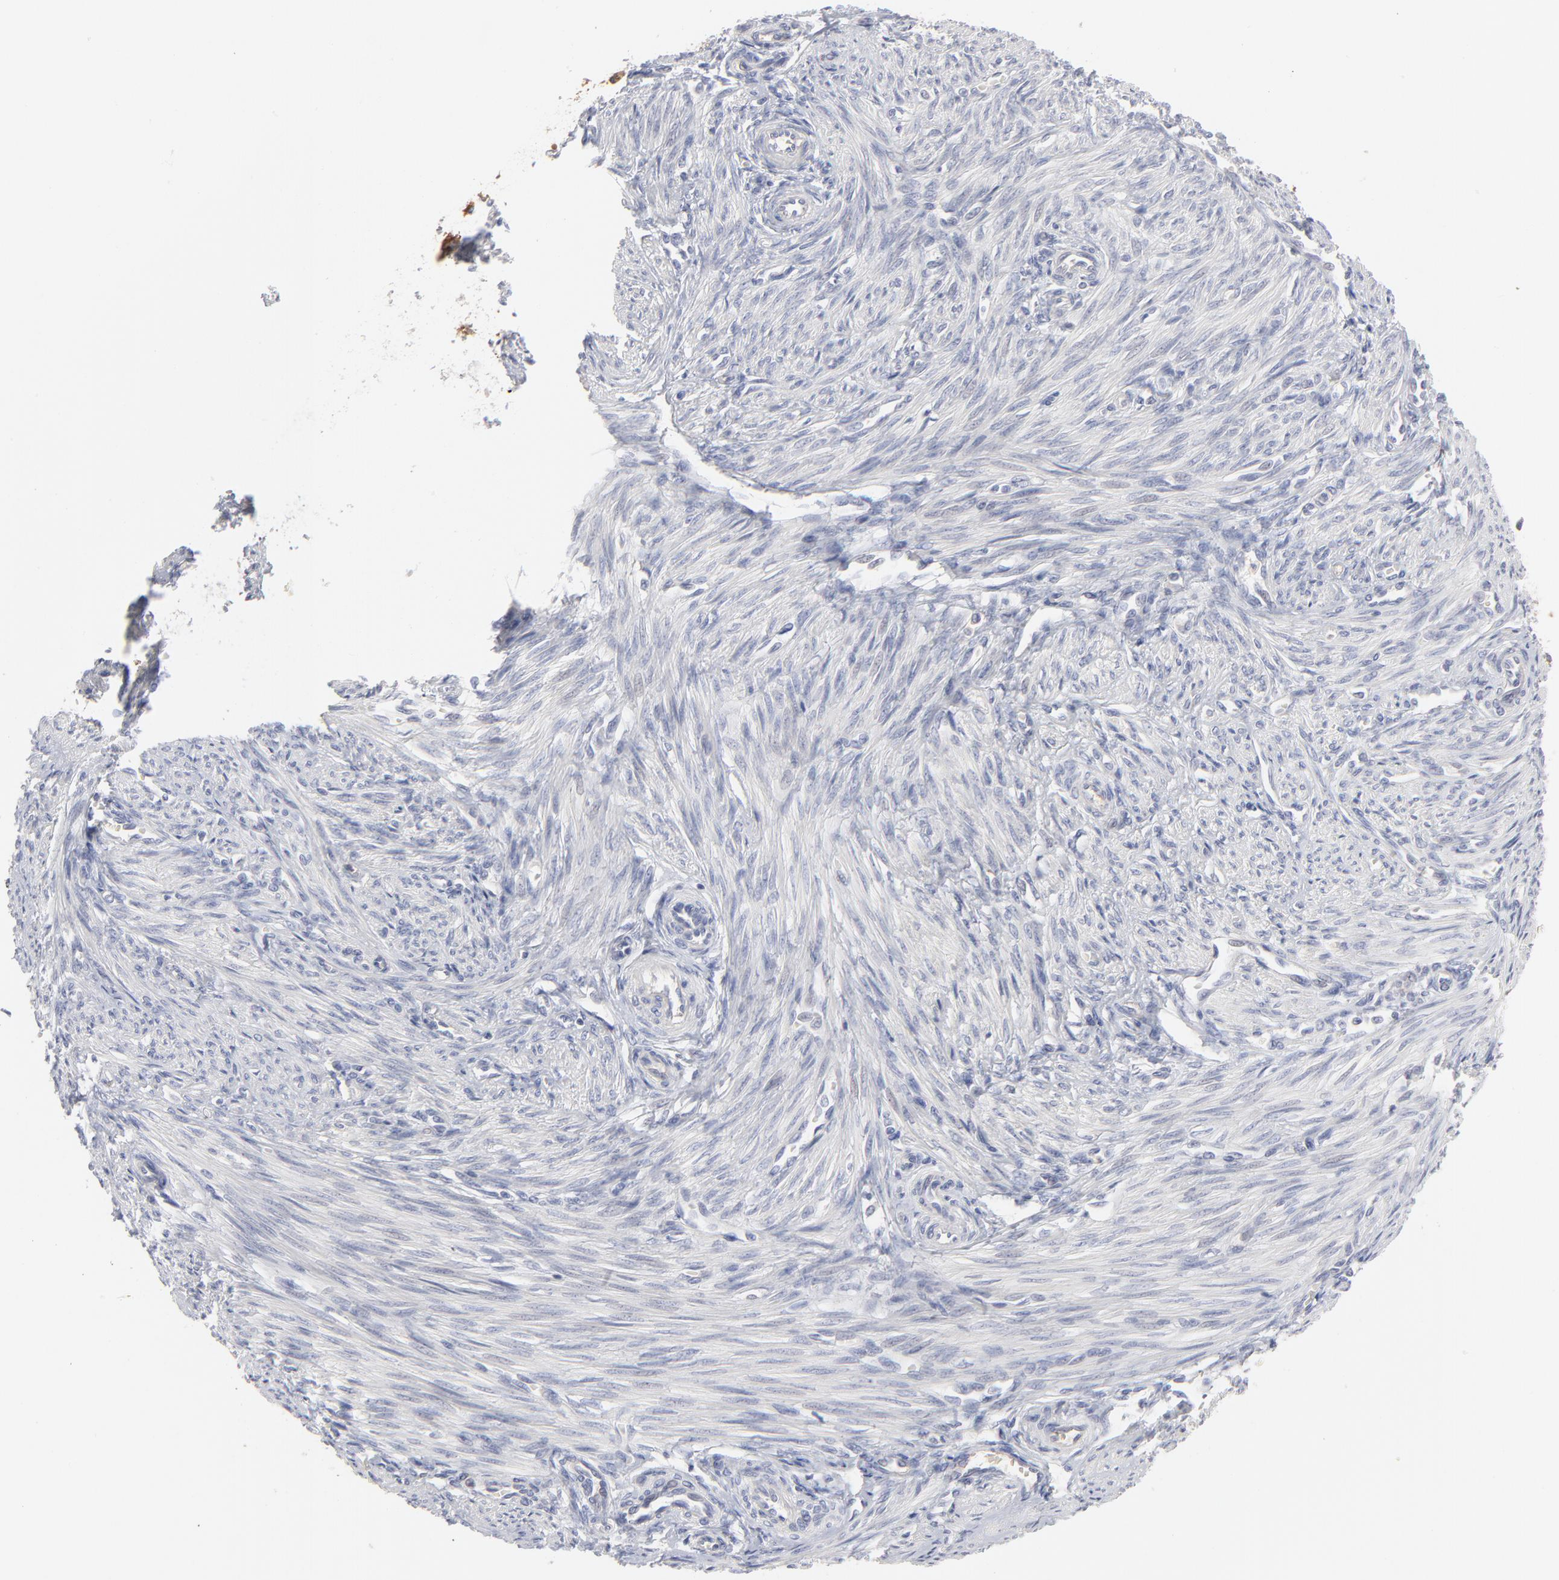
{"staining": {"intensity": "moderate", "quantity": "25%-75%", "location": "cytoplasmic/membranous"}, "tissue": "endometrium", "cell_type": "Cells in endometrial stroma", "image_type": "normal", "snomed": [{"axis": "morphology", "description": "Normal tissue, NOS"}, {"axis": "topography", "description": "Endometrium"}], "caption": "About 25%-75% of cells in endometrial stroma in normal human endometrium show moderate cytoplasmic/membranous protein staining as visualized by brown immunohistochemical staining.", "gene": "CCR3", "patient": {"sex": "female", "age": 27}}